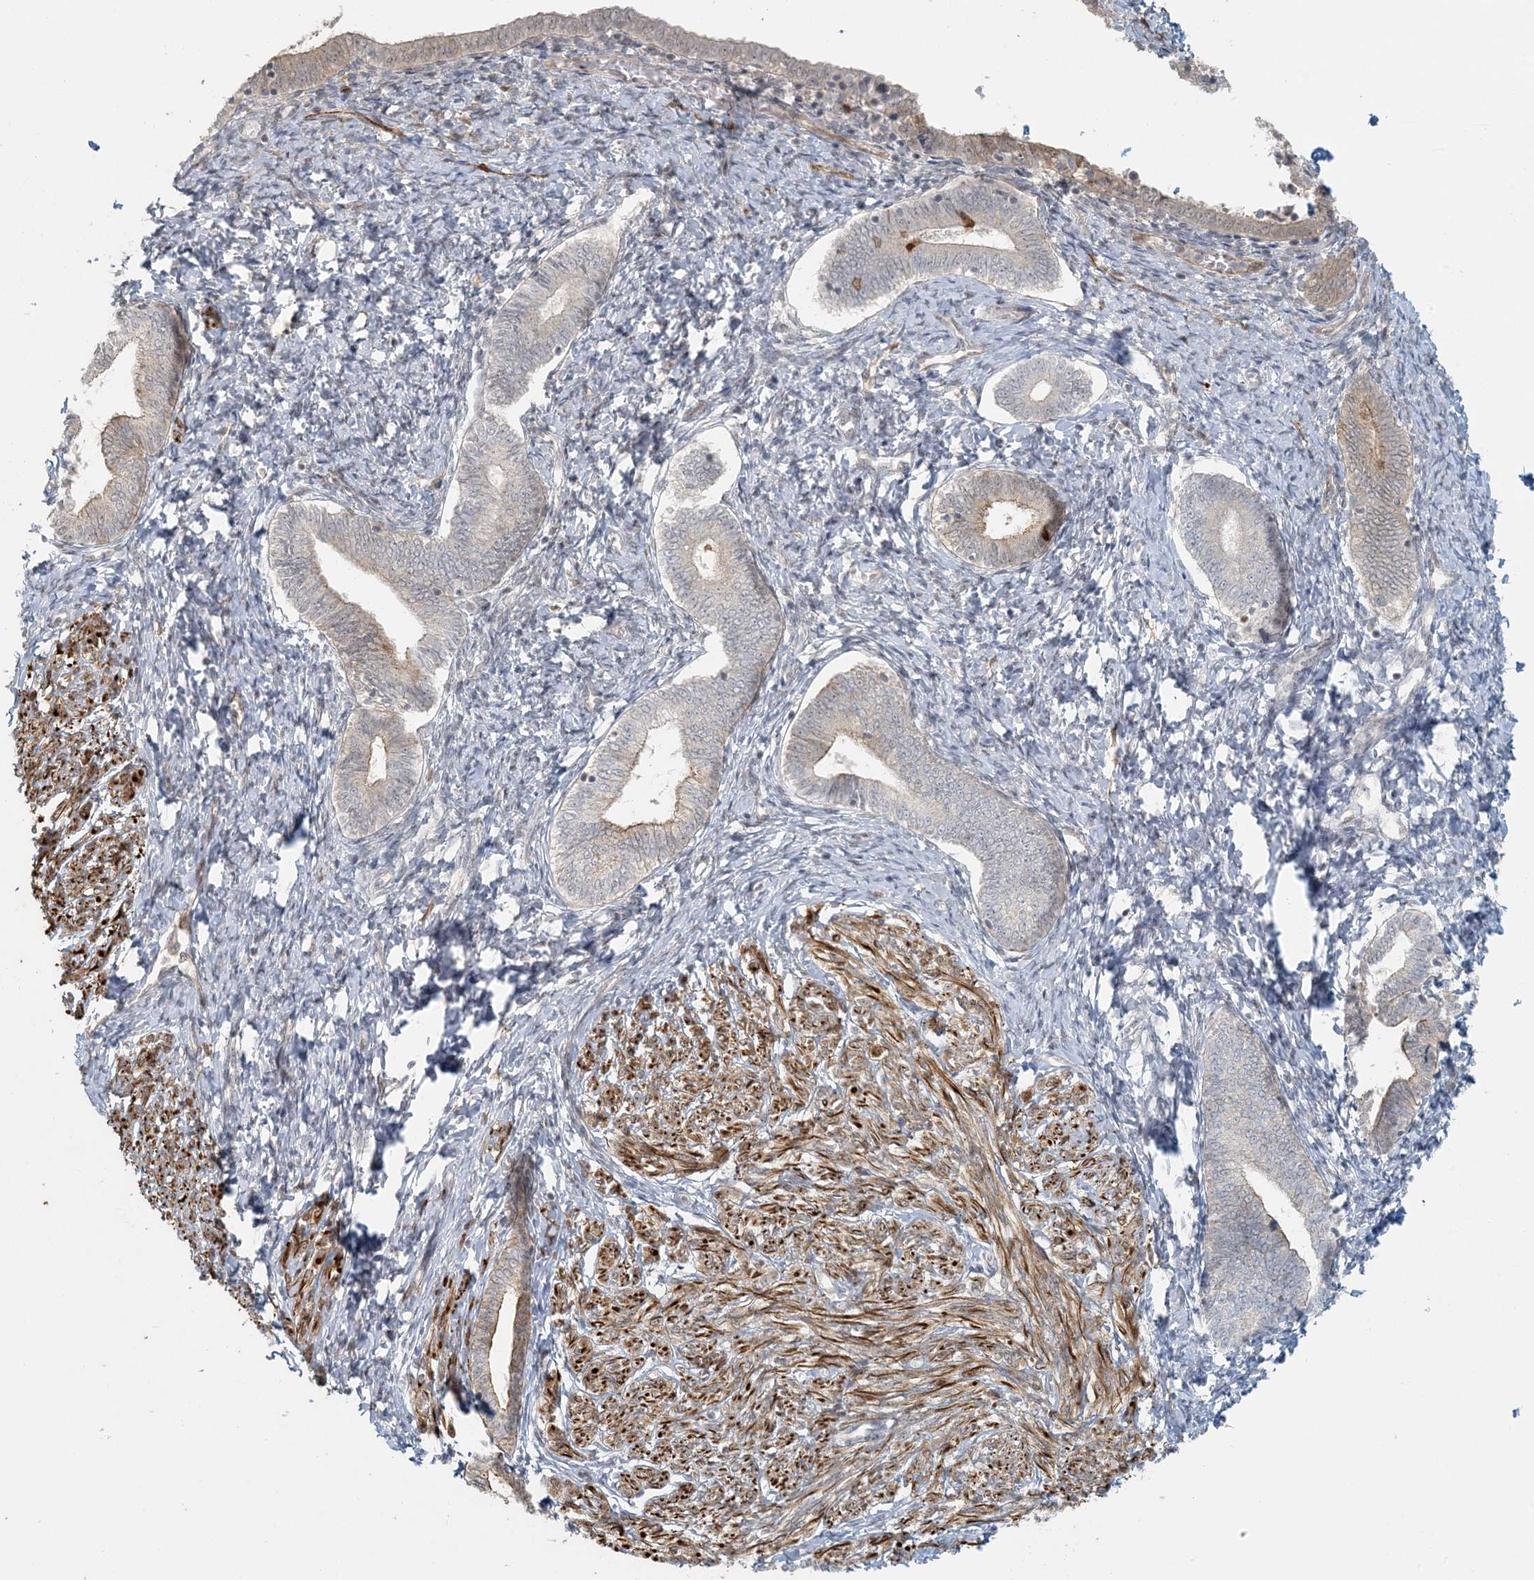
{"staining": {"intensity": "moderate", "quantity": "<25%", "location": "cytoplasmic/membranous"}, "tissue": "endometrium", "cell_type": "Cells in endometrial stroma", "image_type": "normal", "snomed": [{"axis": "morphology", "description": "Normal tissue, NOS"}, {"axis": "topography", "description": "Endometrium"}], "caption": "Moderate cytoplasmic/membranous staining for a protein is seen in about <25% of cells in endometrial stroma of unremarkable endometrium using immunohistochemistry (IHC).", "gene": "BCORL1", "patient": {"sex": "female", "age": 72}}